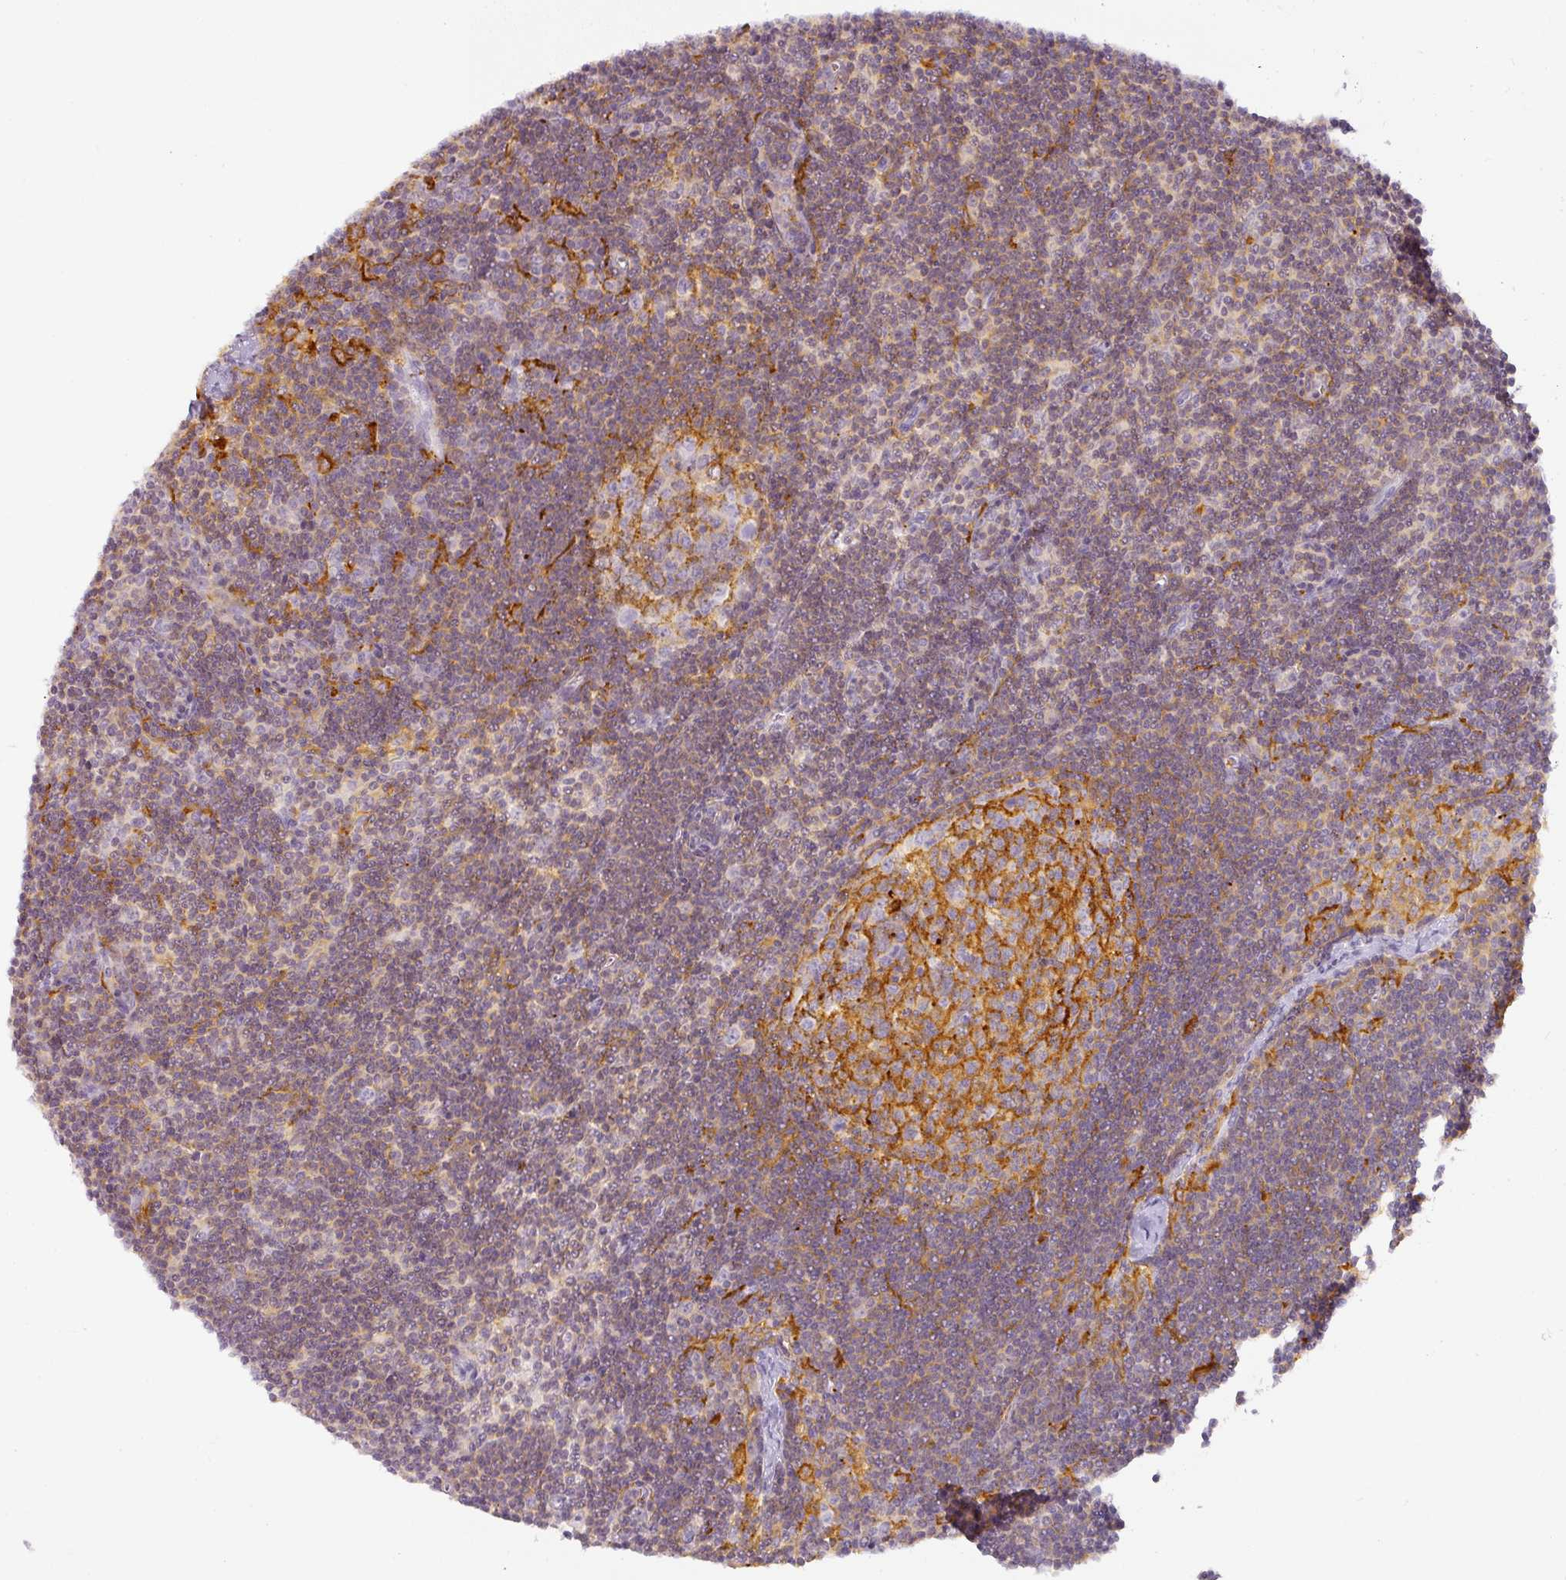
{"staining": {"intensity": "strong", "quantity": "<25%", "location": "cytoplasmic/membranous"}, "tissue": "lymph node", "cell_type": "Germinal center cells", "image_type": "normal", "snomed": [{"axis": "morphology", "description": "Normal tissue, NOS"}, {"axis": "topography", "description": "Lymph node"}], "caption": "Germinal center cells exhibit medium levels of strong cytoplasmic/membranous positivity in approximately <25% of cells in unremarkable human lymph node.", "gene": "TMEM42", "patient": {"sex": "female", "age": 29}}